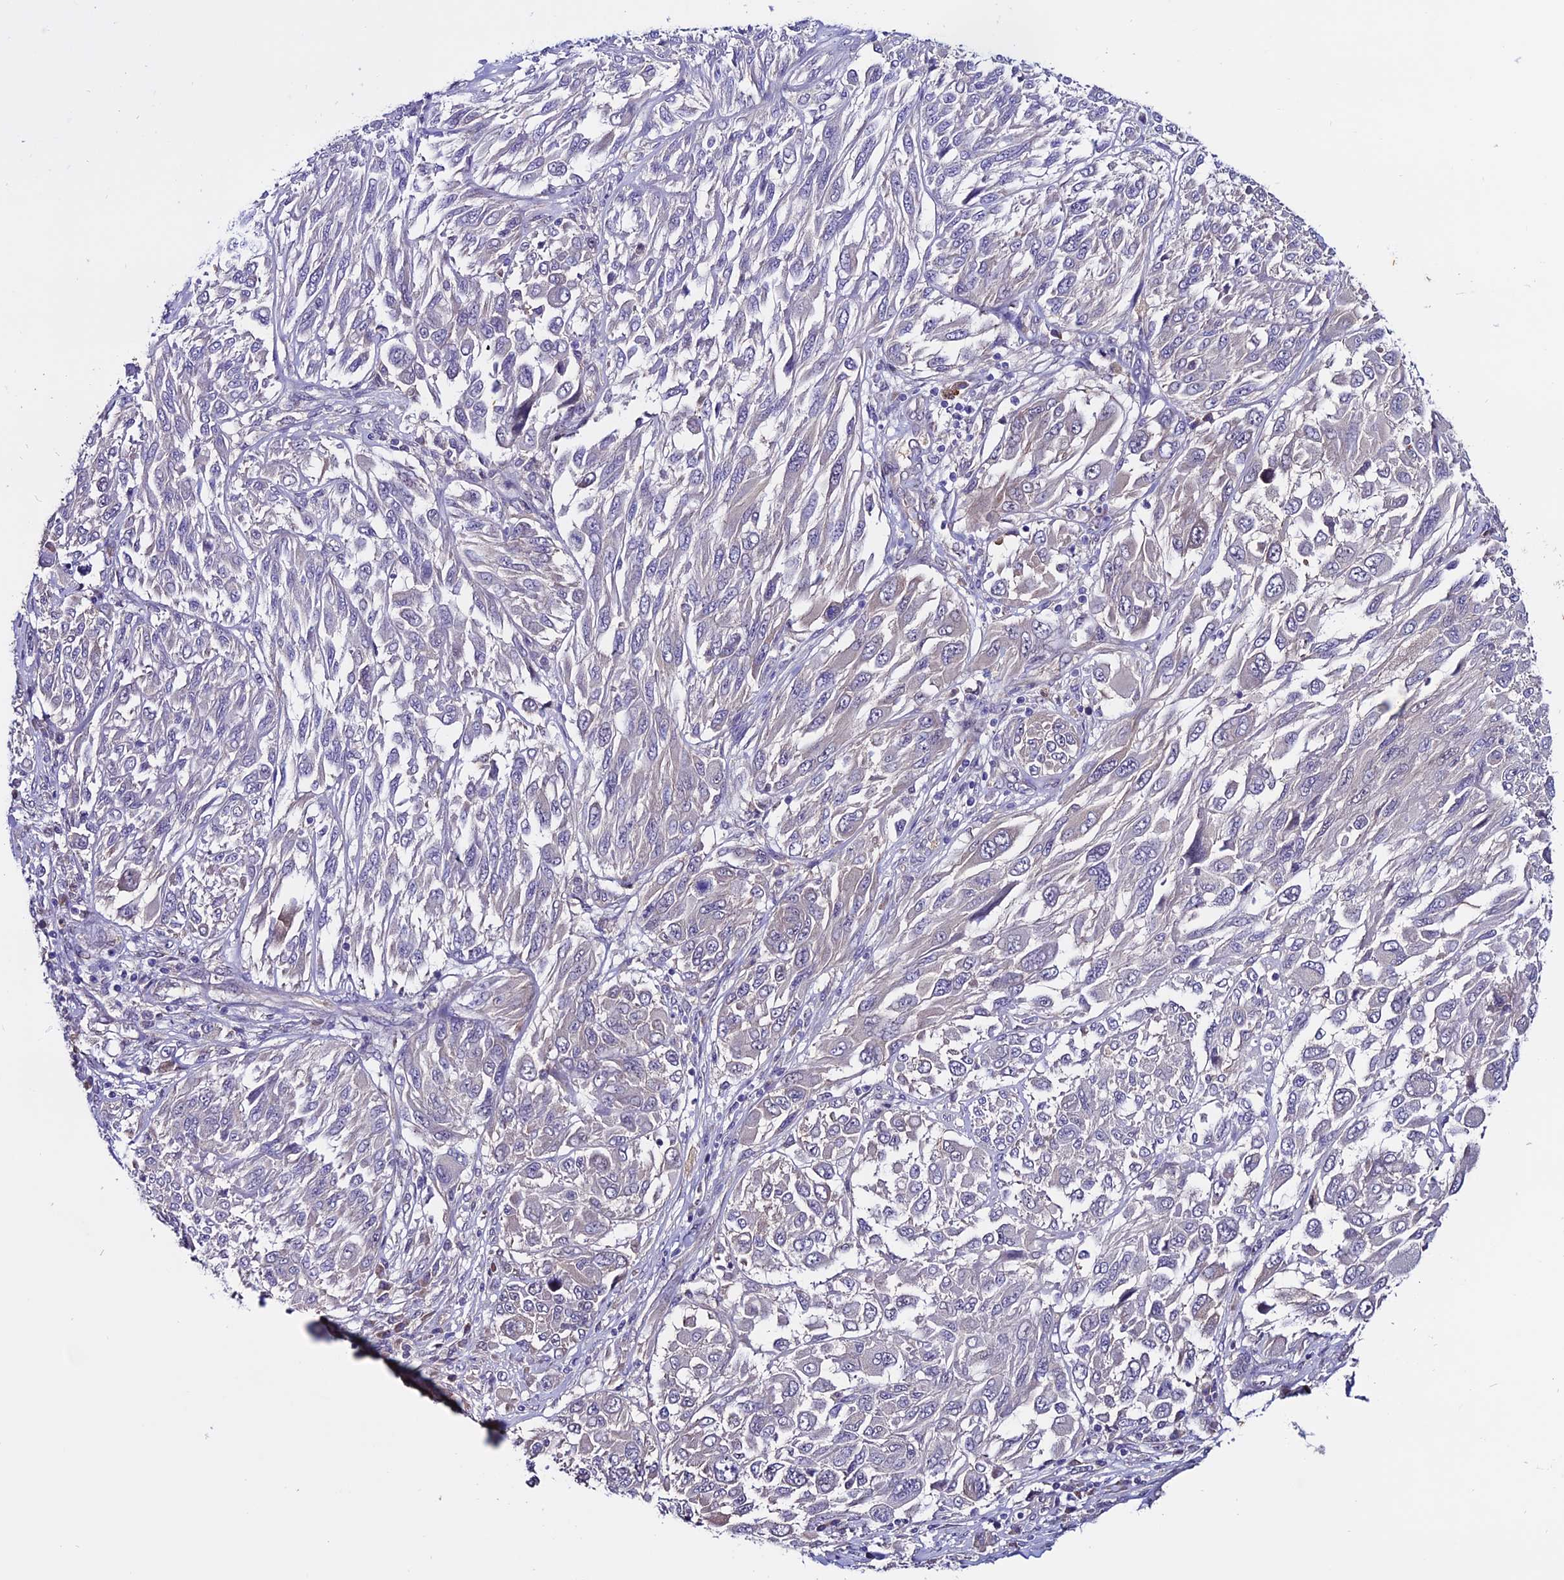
{"staining": {"intensity": "negative", "quantity": "none", "location": "none"}, "tissue": "melanoma", "cell_type": "Tumor cells", "image_type": "cancer", "snomed": [{"axis": "morphology", "description": "Malignant melanoma, NOS"}, {"axis": "topography", "description": "Skin"}], "caption": "Immunohistochemistry (IHC) of melanoma displays no staining in tumor cells.", "gene": "FZD8", "patient": {"sex": "female", "age": 91}}